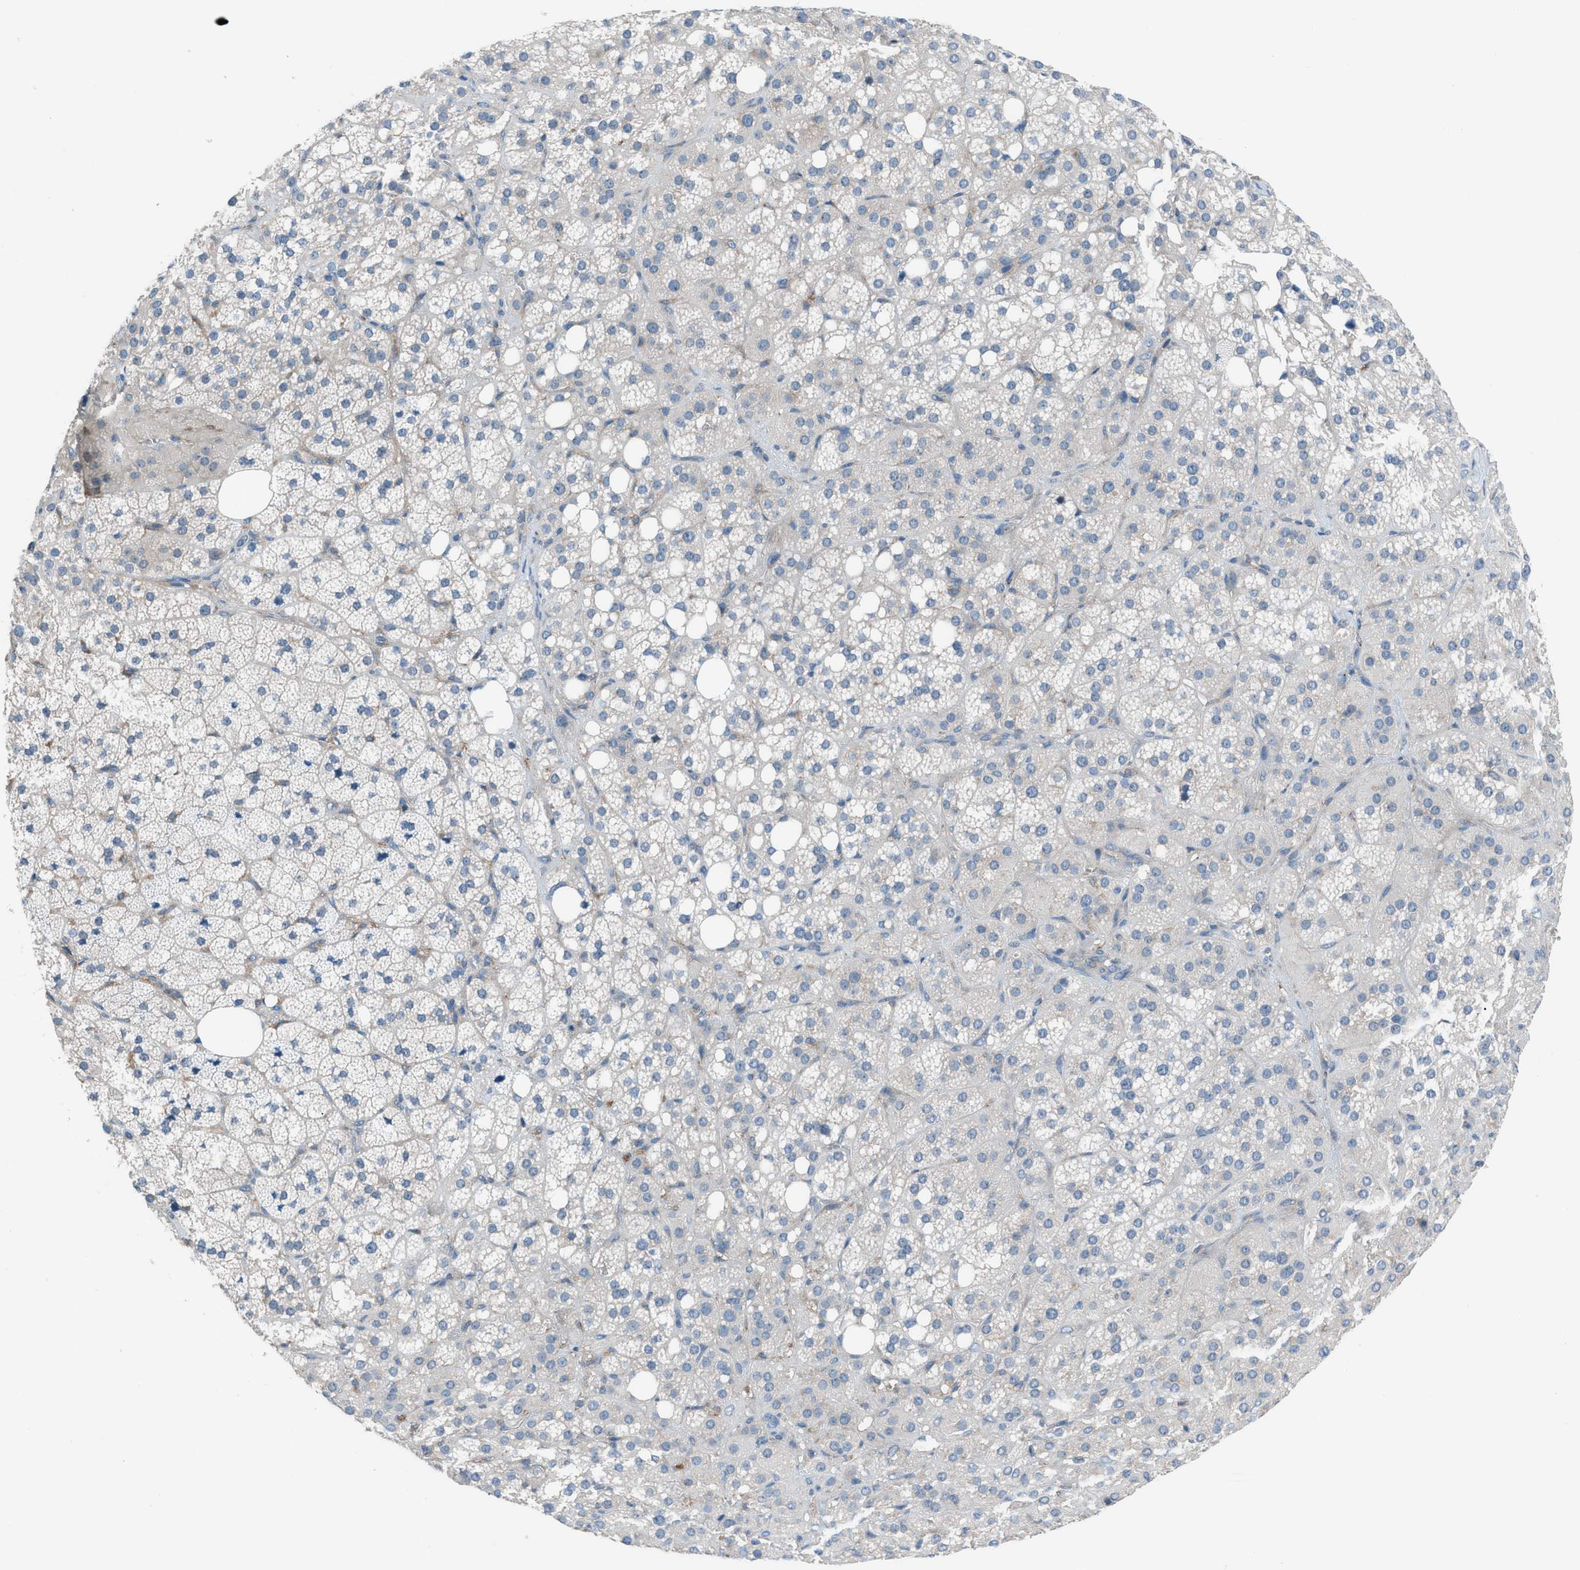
{"staining": {"intensity": "negative", "quantity": "none", "location": "none"}, "tissue": "adrenal gland", "cell_type": "Glandular cells", "image_type": "normal", "snomed": [{"axis": "morphology", "description": "Normal tissue, NOS"}, {"axis": "topography", "description": "Adrenal gland"}], "caption": "Protein analysis of benign adrenal gland exhibits no significant positivity in glandular cells. The staining is performed using DAB brown chromogen with nuclei counter-stained in using hematoxylin.", "gene": "HEG1", "patient": {"sex": "female", "age": 59}}